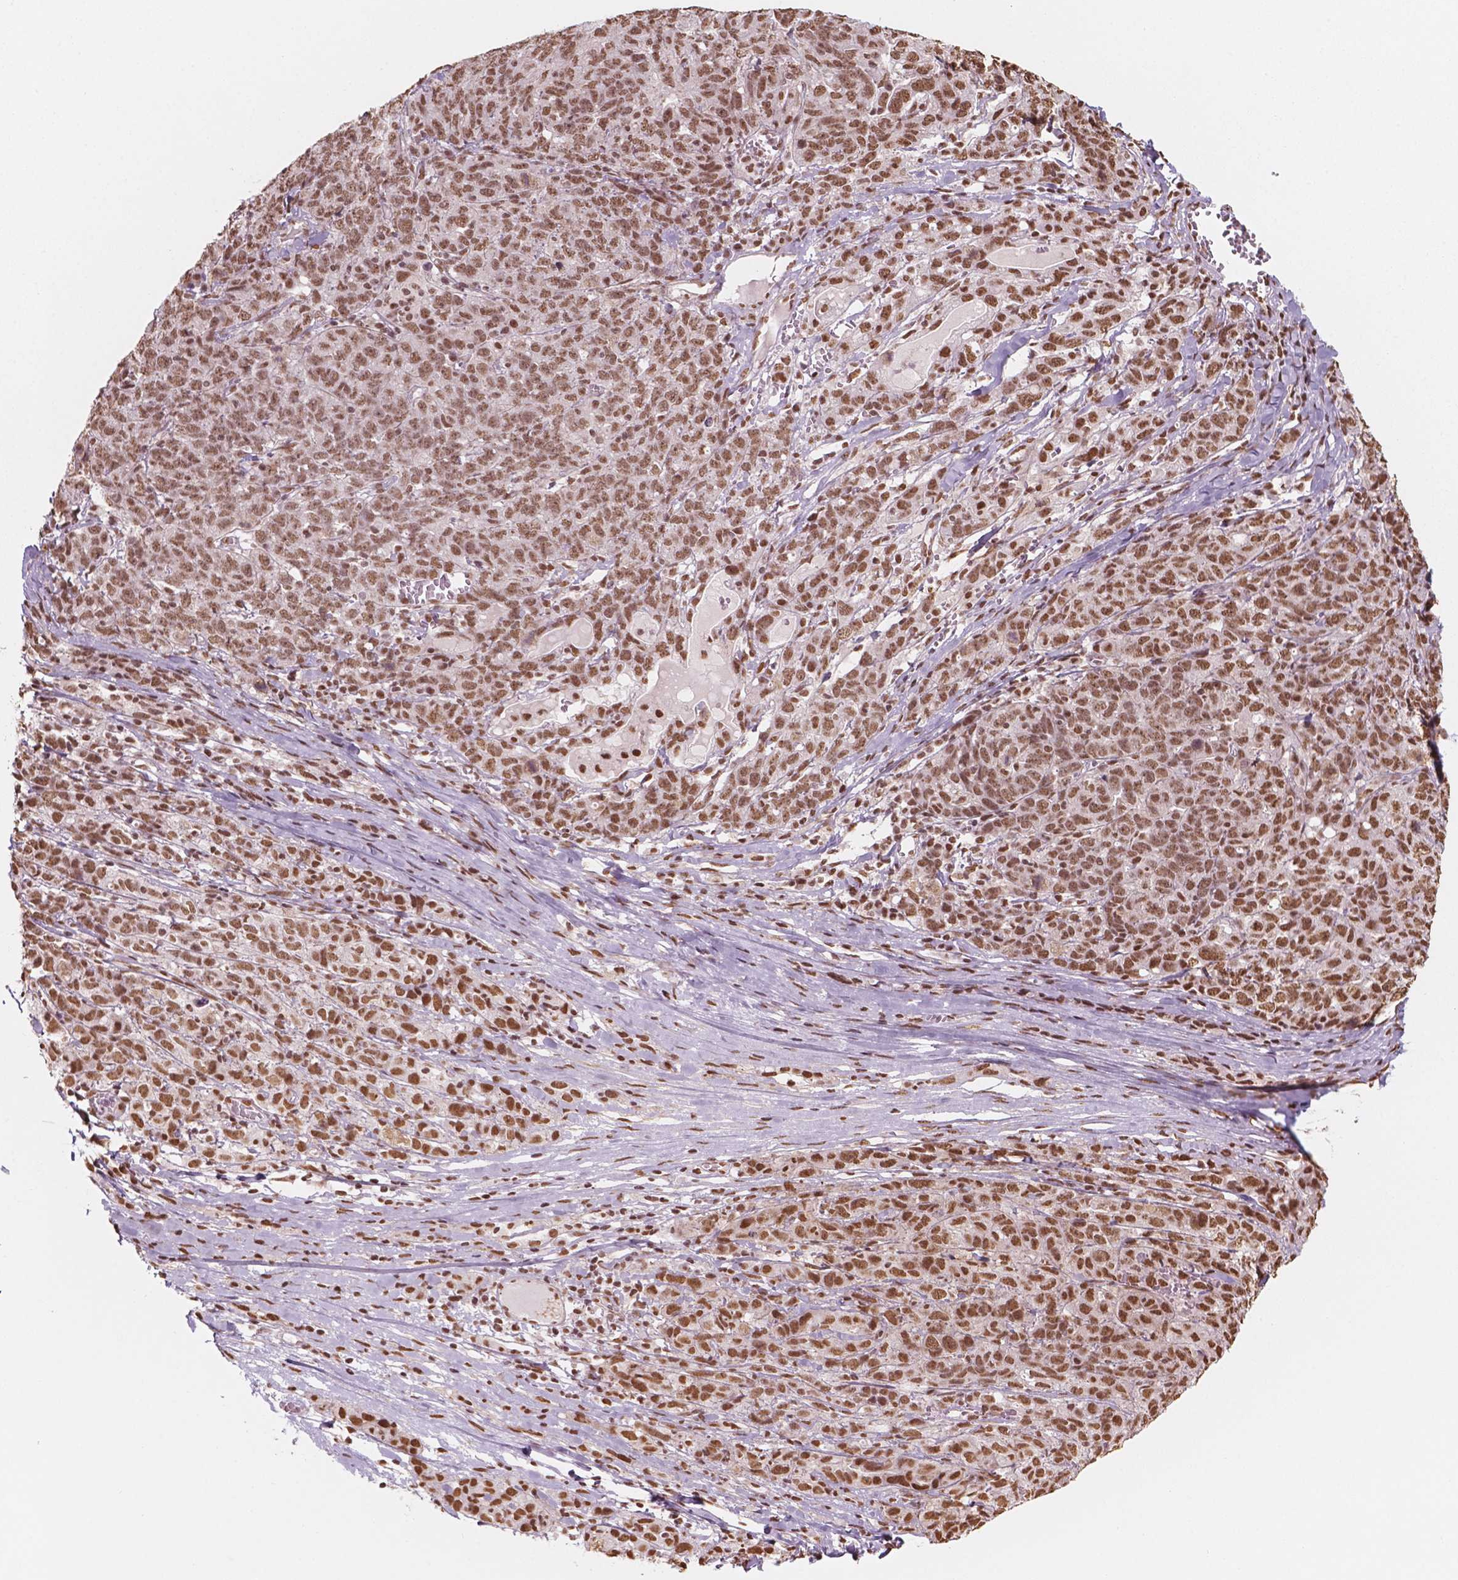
{"staining": {"intensity": "moderate", "quantity": ">75%", "location": "nuclear"}, "tissue": "ovarian cancer", "cell_type": "Tumor cells", "image_type": "cancer", "snomed": [{"axis": "morphology", "description": "Cystadenocarcinoma, serous, NOS"}, {"axis": "topography", "description": "Ovary"}], "caption": "Immunohistochemical staining of human ovarian serous cystadenocarcinoma reveals moderate nuclear protein staining in about >75% of tumor cells. (DAB IHC with brightfield microscopy, high magnification).", "gene": "GTF3C5", "patient": {"sex": "female", "age": 71}}